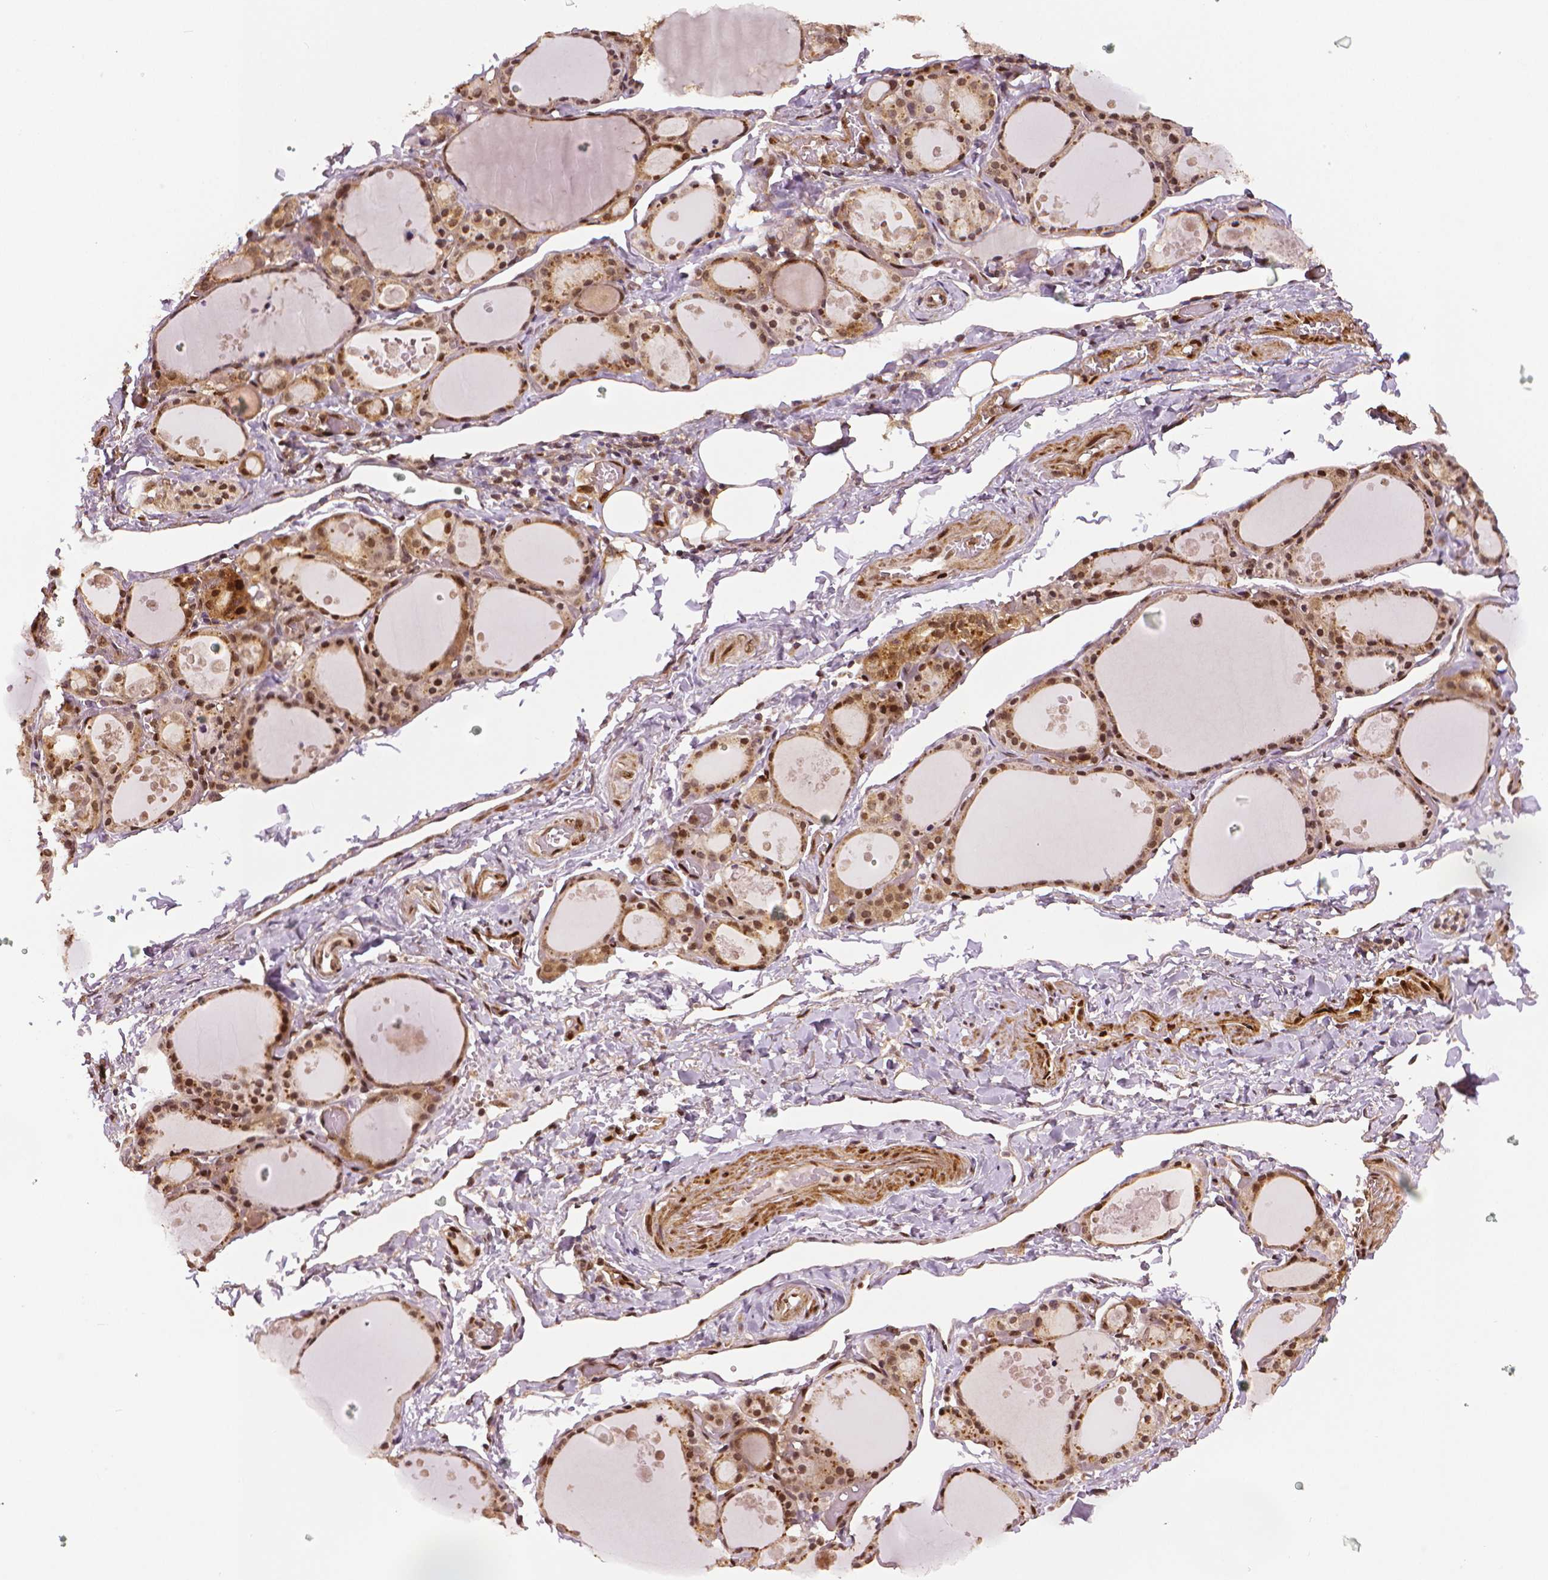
{"staining": {"intensity": "strong", "quantity": ">75%", "location": "nuclear"}, "tissue": "thyroid gland", "cell_type": "Glandular cells", "image_type": "normal", "snomed": [{"axis": "morphology", "description": "Normal tissue, NOS"}, {"axis": "topography", "description": "Thyroid gland"}], "caption": "A photomicrograph showing strong nuclear positivity in about >75% of glandular cells in normal thyroid gland, as visualized by brown immunohistochemical staining.", "gene": "STAT3", "patient": {"sex": "male", "age": 68}}